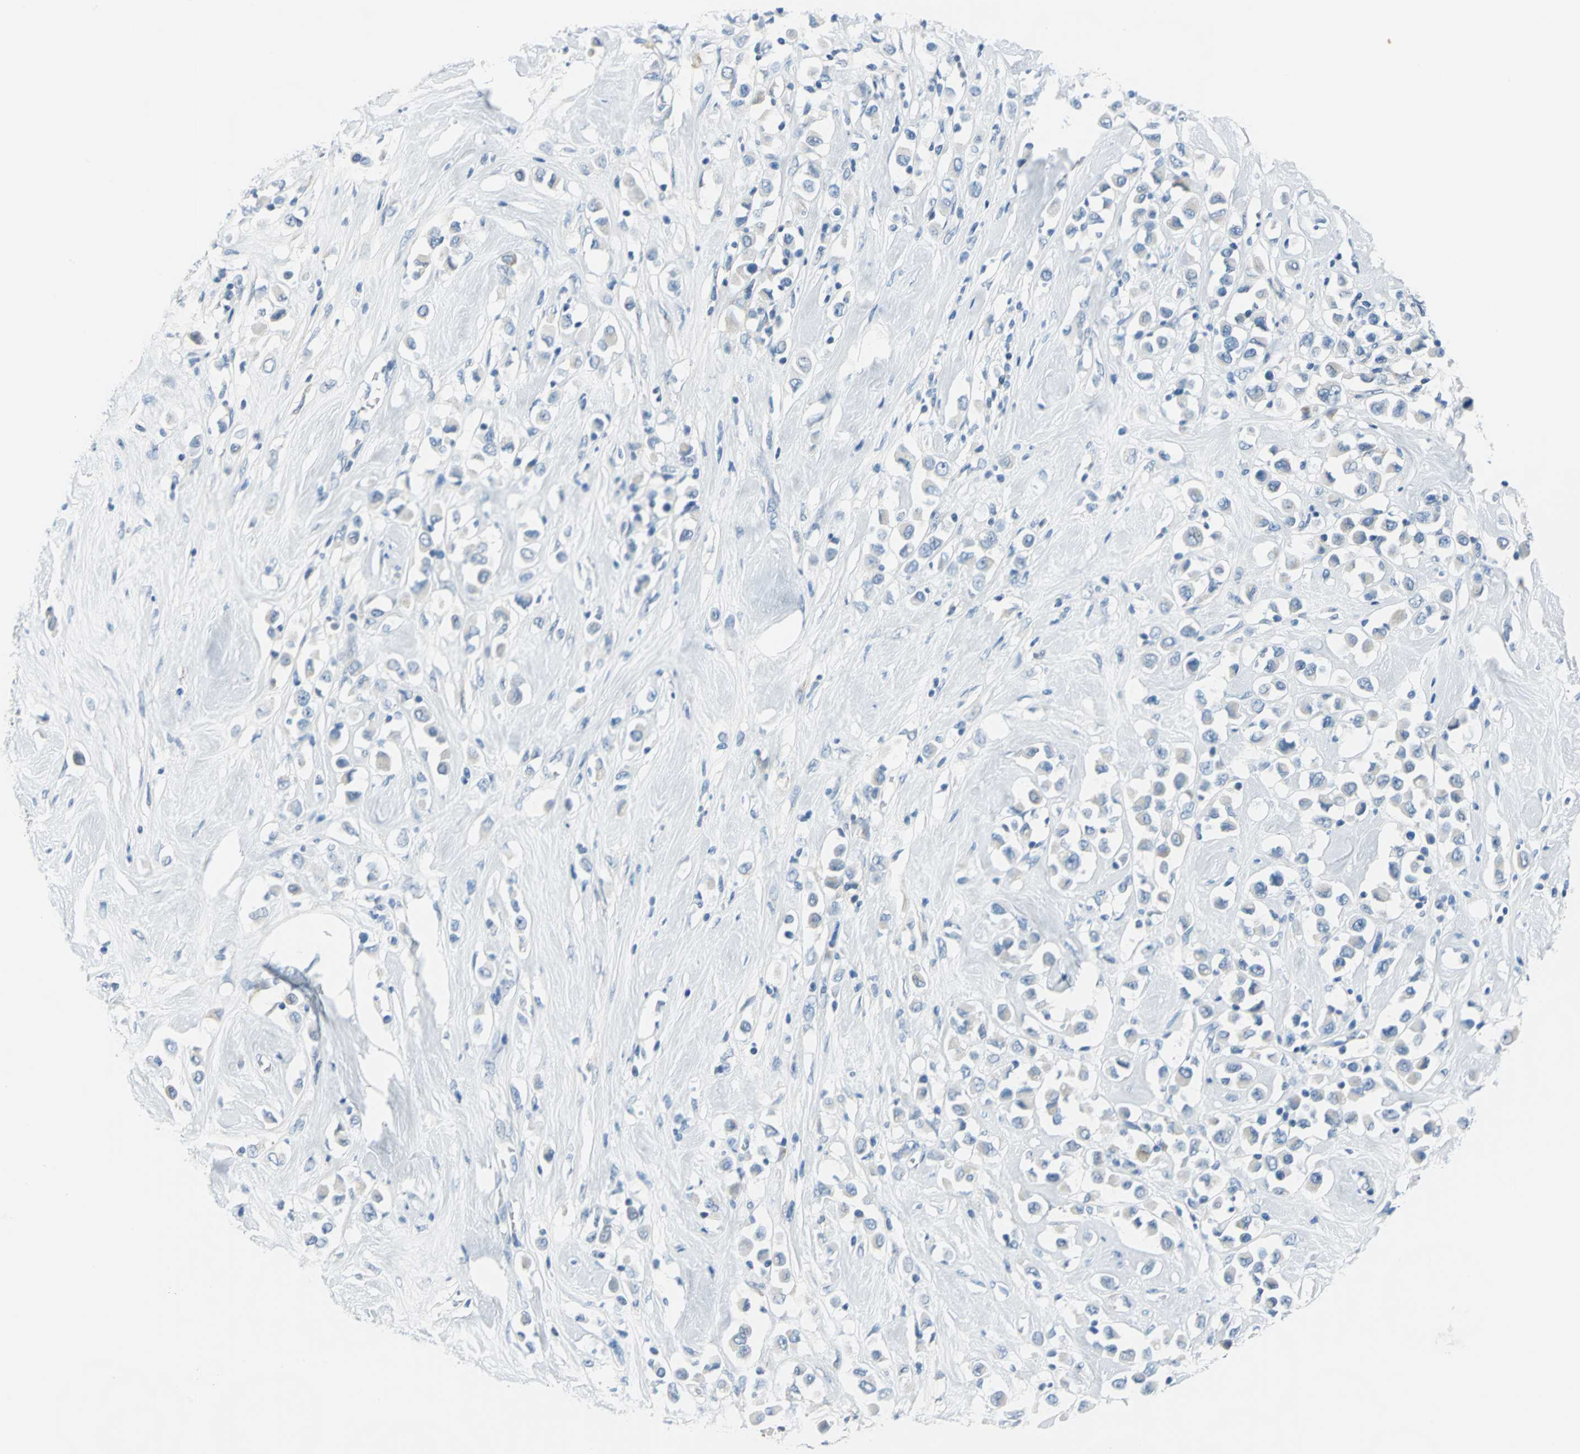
{"staining": {"intensity": "negative", "quantity": "none", "location": "none"}, "tissue": "breast cancer", "cell_type": "Tumor cells", "image_type": "cancer", "snomed": [{"axis": "morphology", "description": "Duct carcinoma"}, {"axis": "topography", "description": "Breast"}], "caption": "A photomicrograph of human breast cancer is negative for staining in tumor cells.", "gene": "MUC4", "patient": {"sex": "female", "age": 61}}